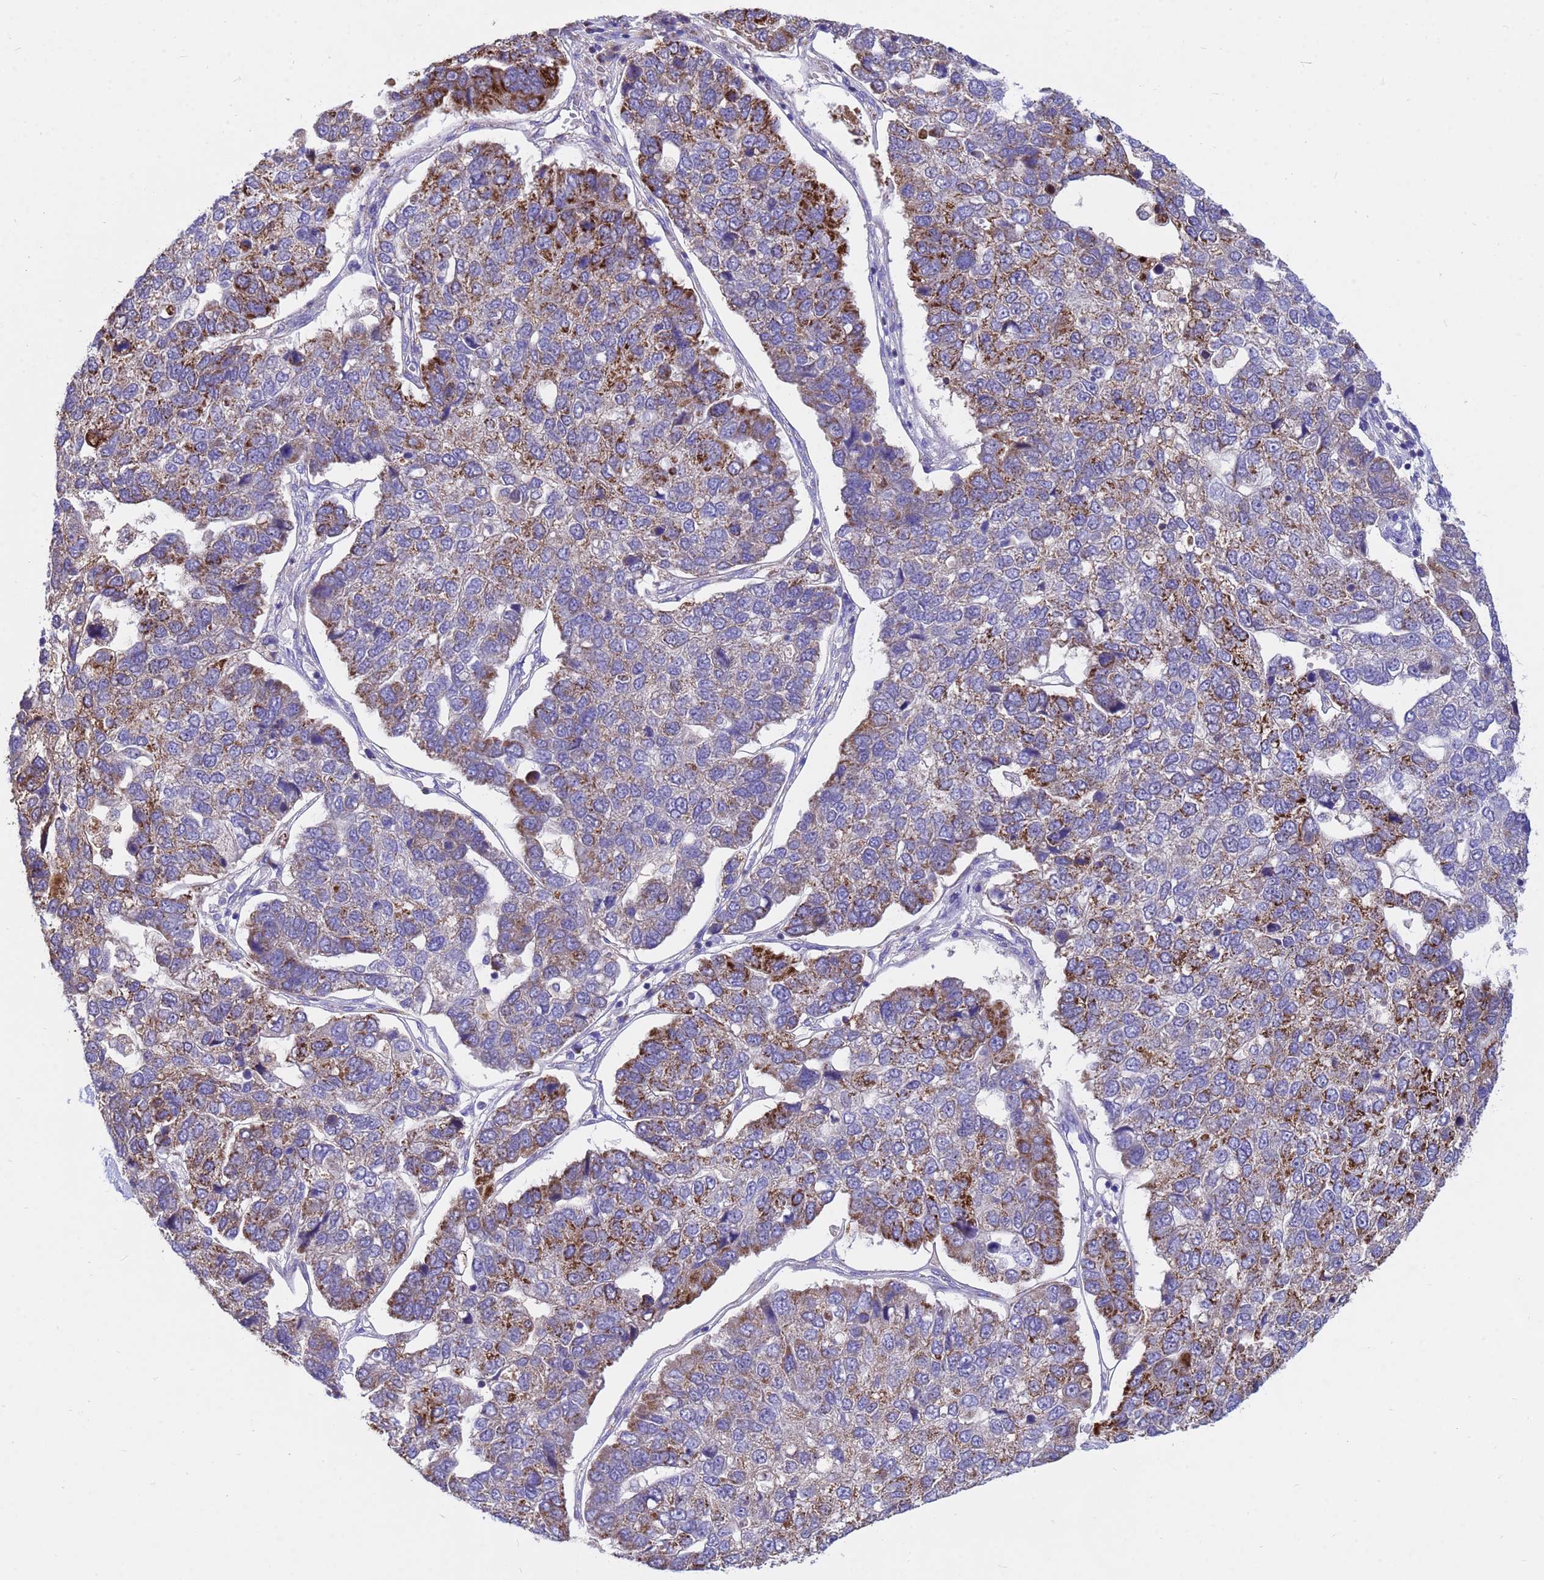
{"staining": {"intensity": "strong", "quantity": "25%-75%", "location": "cytoplasmic/membranous"}, "tissue": "pancreatic cancer", "cell_type": "Tumor cells", "image_type": "cancer", "snomed": [{"axis": "morphology", "description": "Adenocarcinoma, NOS"}, {"axis": "topography", "description": "Pancreas"}], "caption": "An immunohistochemistry histopathology image of tumor tissue is shown. Protein staining in brown labels strong cytoplasmic/membranous positivity in pancreatic cancer within tumor cells. (DAB = brown stain, brightfield microscopy at high magnification).", "gene": "TUBGCP3", "patient": {"sex": "female", "age": 61}}